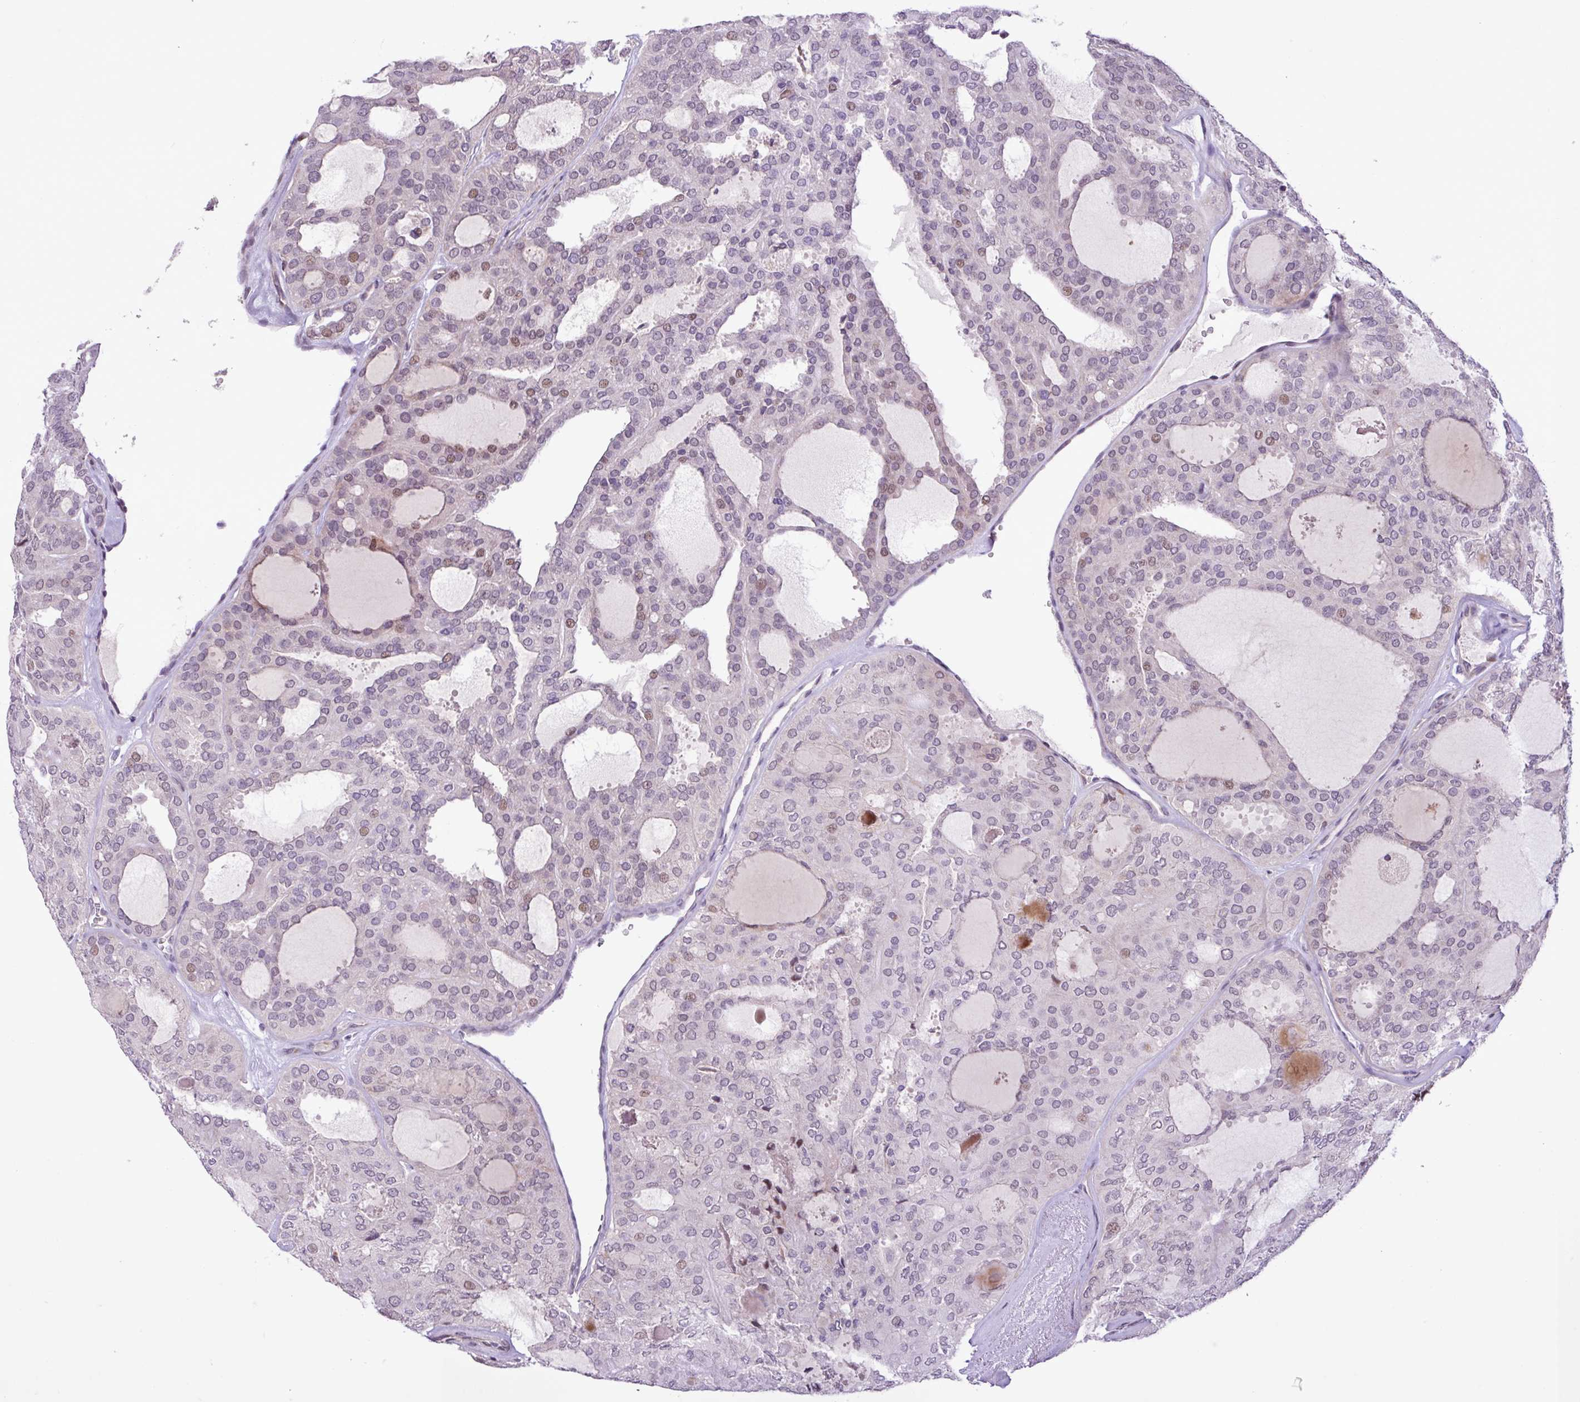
{"staining": {"intensity": "weak", "quantity": "25%-75%", "location": "nuclear"}, "tissue": "thyroid cancer", "cell_type": "Tumor cells", "image_type": "cancer", "snomed": [{"axis": "morphology", "description": "Follicular adenoma carcinoma, NOS"}, {"axis": "topography", "description": "Thyroid gland"}], "caption": "DAB immunohistochemical staining of human thyroid cancer (follicular adenoma carcinoma) displays weak nuclear protein staining in approximately 25%-75% of tumor cells.", "gene": "ZNF354A", "patient": {"sex": "male", "age": 75}}